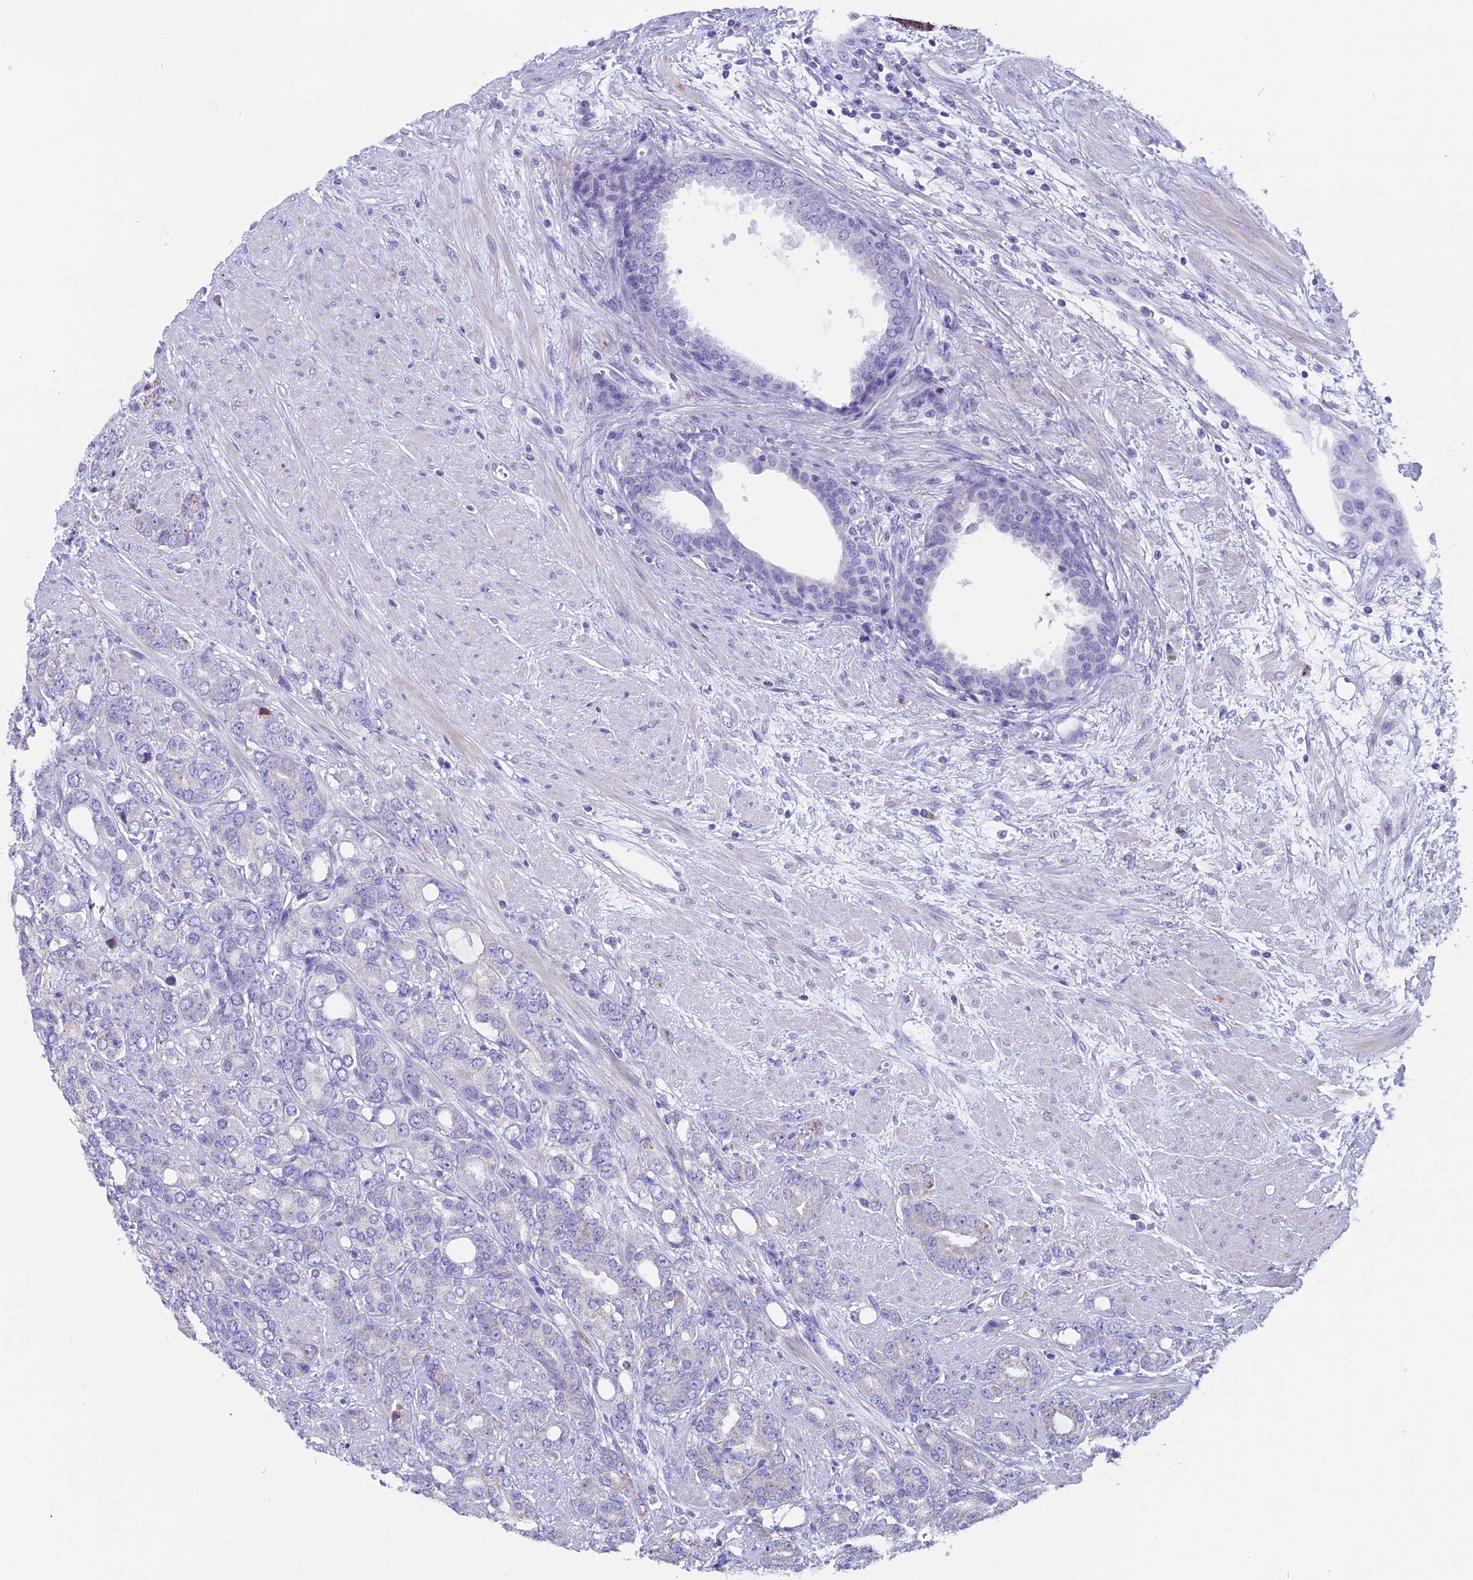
{"staining": {"intensity": "negative", "quantity": "none", "location": "none"}, "tissue": "prostate cancer", "cell_type": "Tumor cells", "image_type": "cancer", "snomed": [{"axis": "morphology", "description": "Adenocarcinoma, High grade"}, {"axis": "topography", "description": "Prostate"}], "caption": "Tumor cells are negative for protein expression in human prostate cancer (adenocarcinoma (high-grade)).", "gene": "ZNF563", "patient": {"sex": "male", "age": 62}}